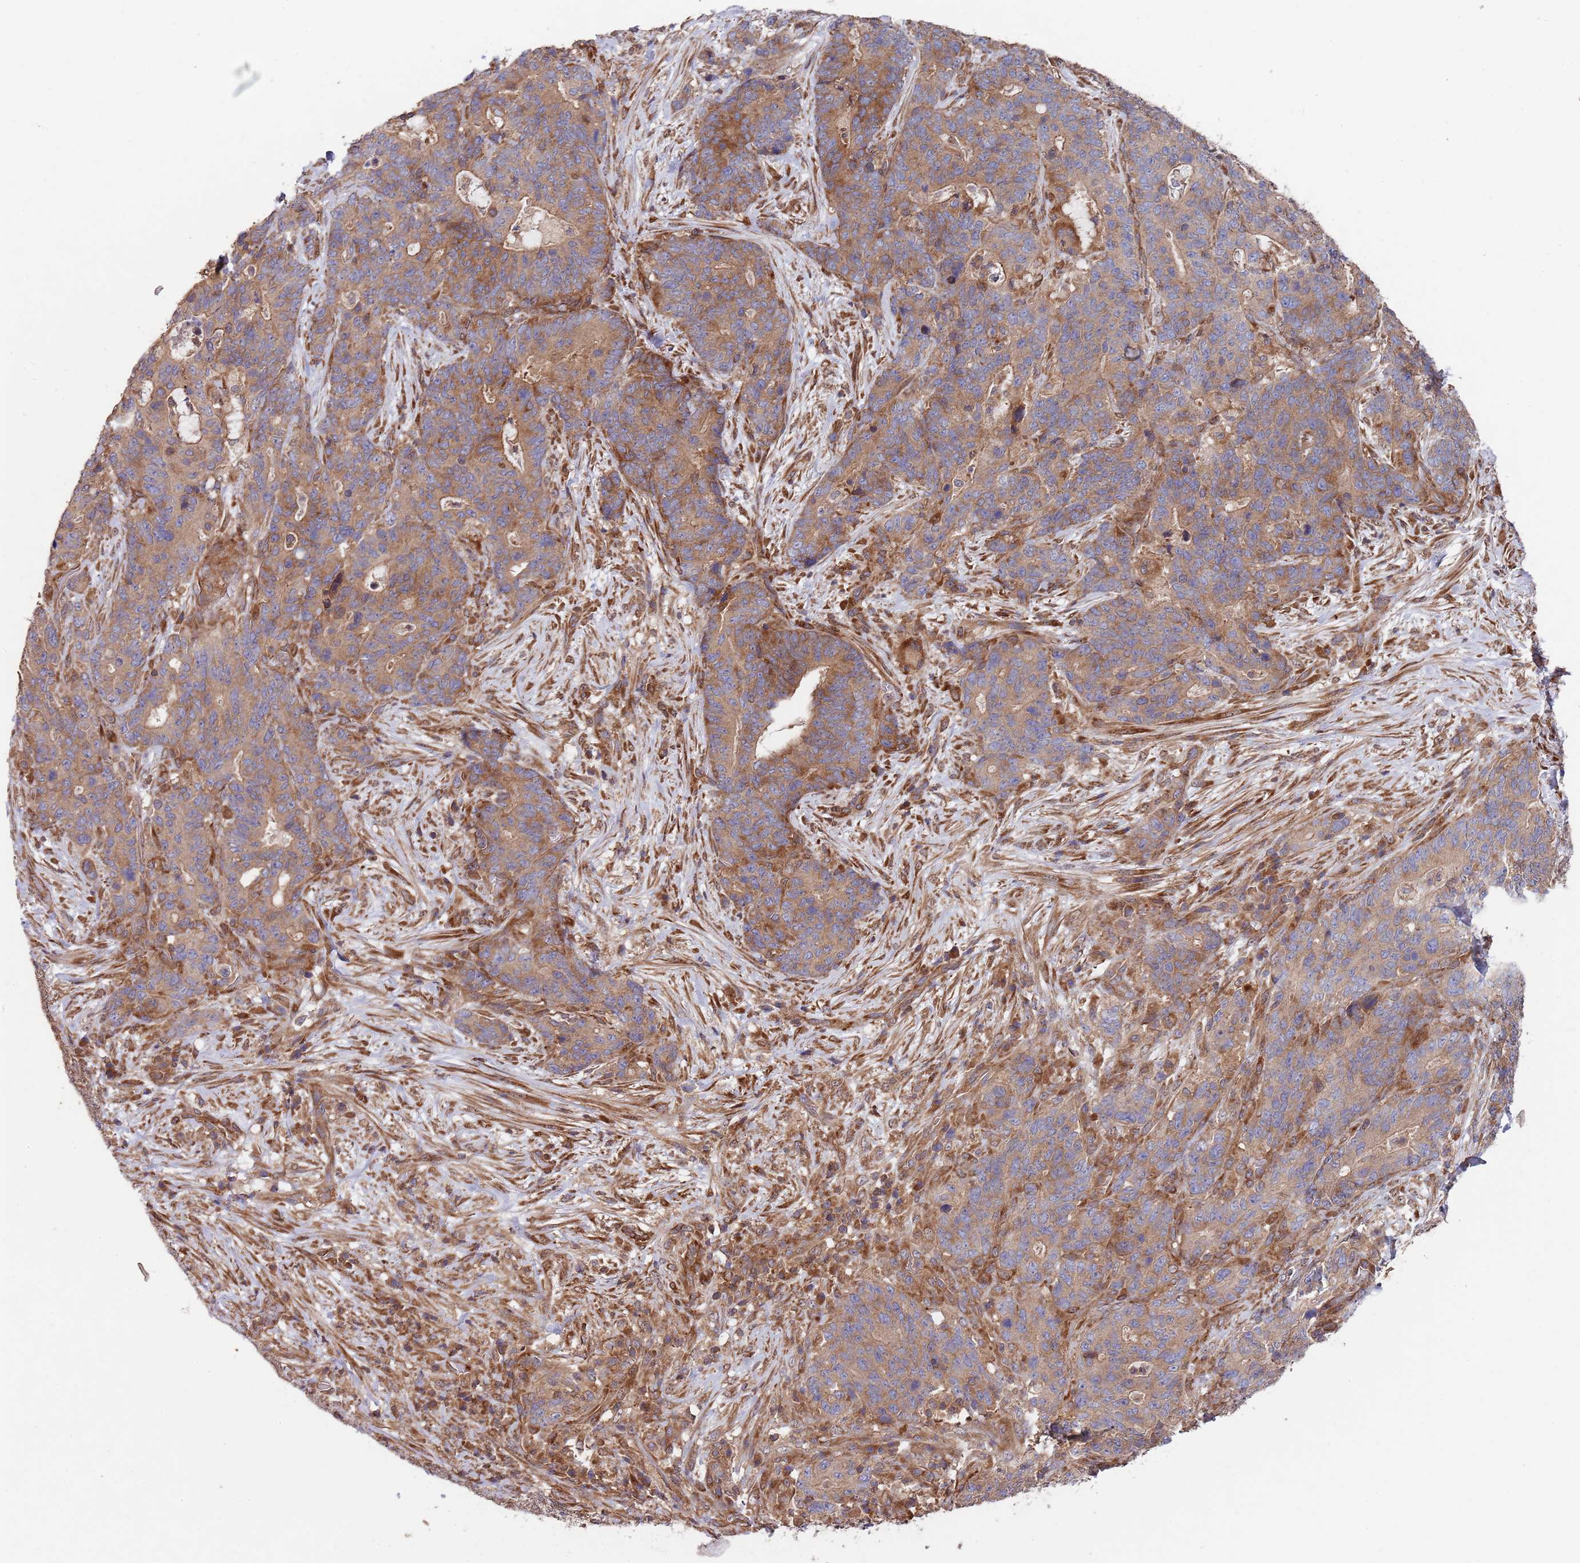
{"staining": {"intensity": "moderate", "quantity": "25%-75%", "location": "cytoplasmic/membranous"}, "tissue": "stomach cancer", "cell_type": "Tumor cells", "image_type": "cancer", "snomed": [{"axis": "morphology", "description": "Normal tissue, NOS"}, {"axis": "morphology", "description": "Adenocarcinoma, NOS"}, {"axis": "topography", "description": "Stomach"}], "caption": "Human stomach adenocarcinoma stained with a brown dye shows moderate cytoplasmic/membranous positive expression in about 25%-75% of tumor cells.", "gene": "RNF19B", "patient": {"sex": "female", "age": 64}}